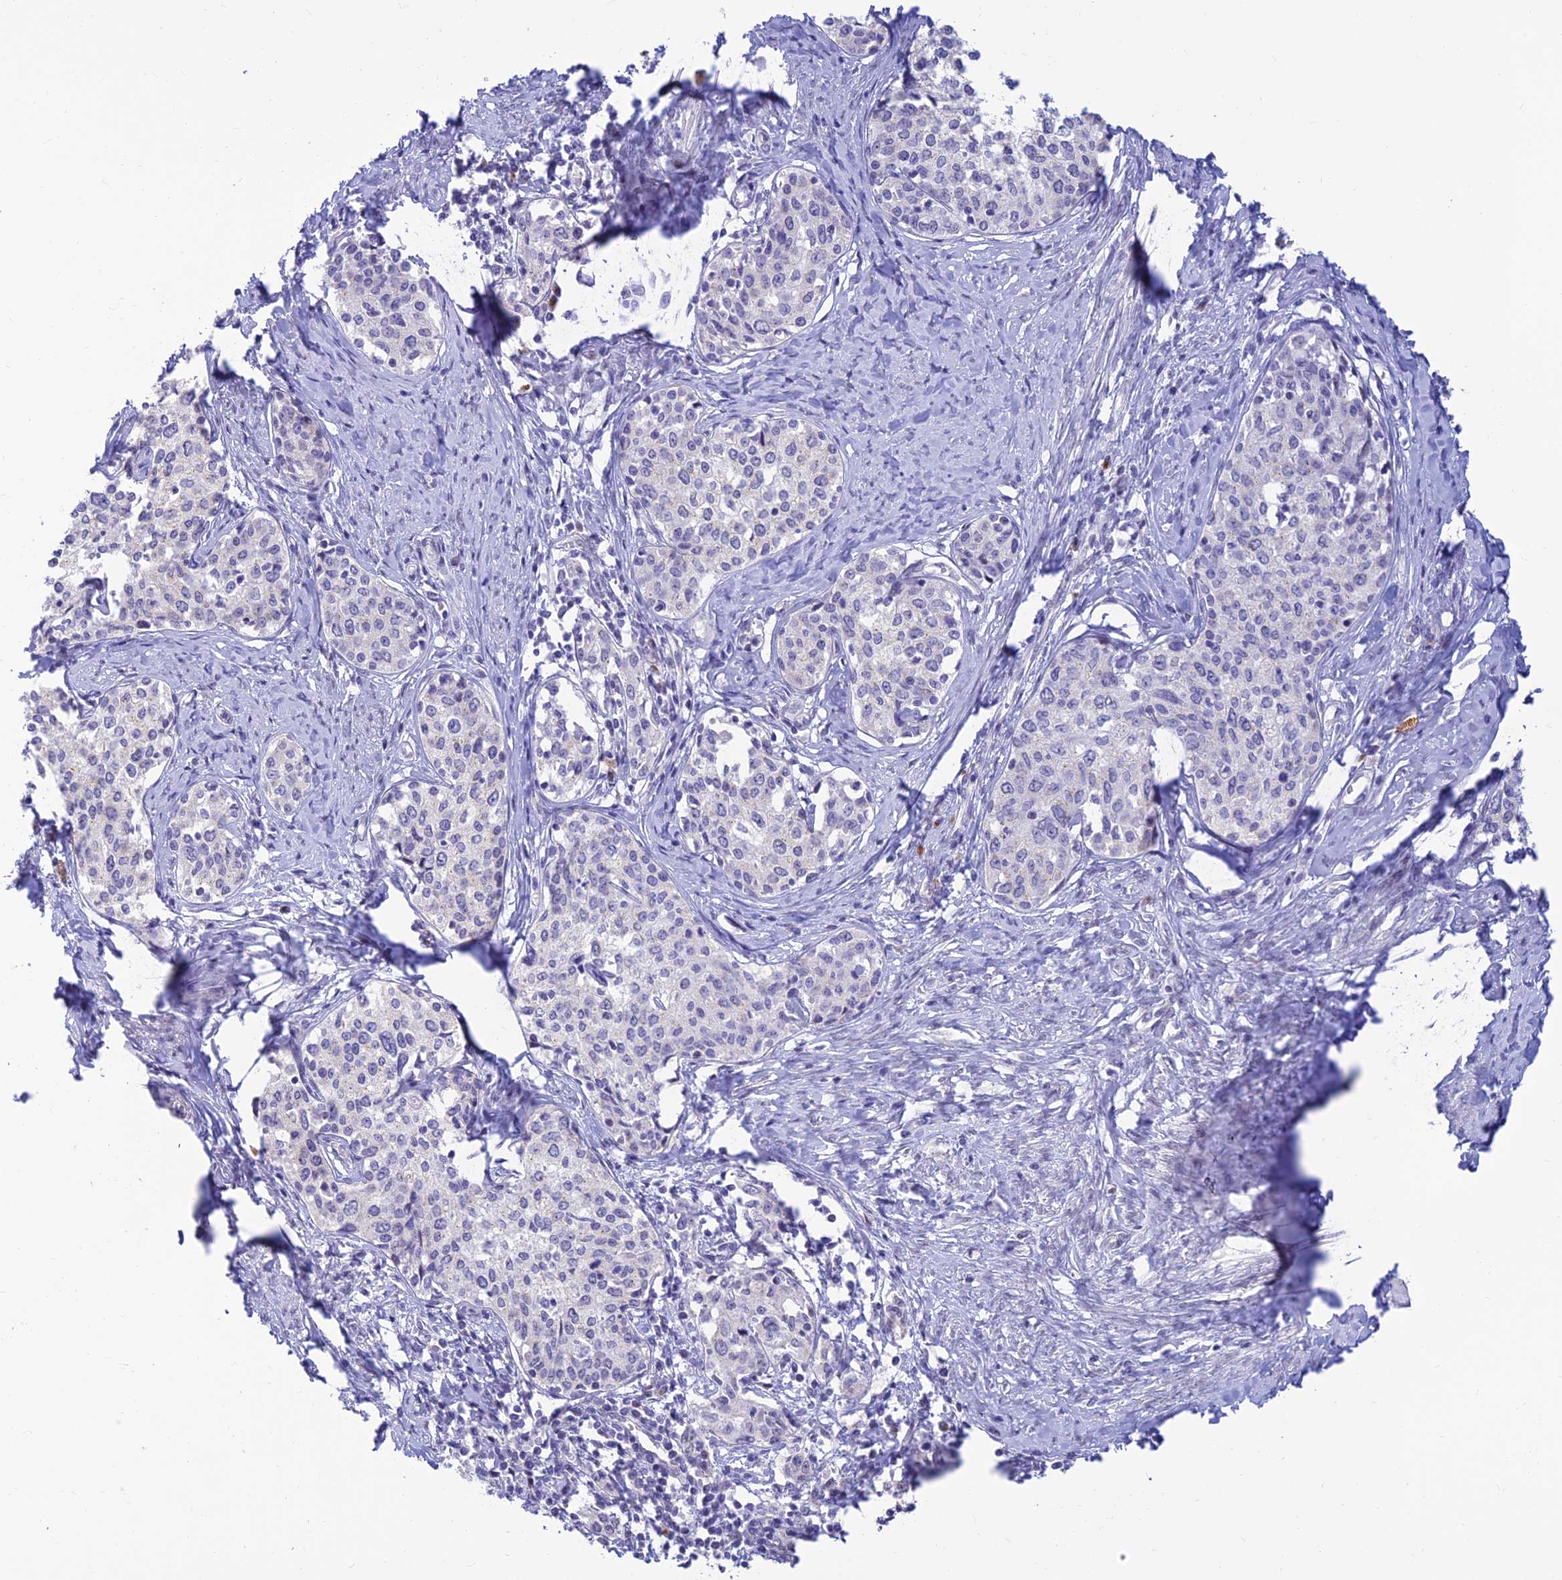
{"staining": {"intensity": "negative", "quantity": "none", "location": "none"}, "tissue": "cervical cancer", "cell_type": "Tumor cells", "image_type": "cancer", "snomed": [{"axis": "morphology", "description": "Squamous cell carcinoma, NOS"}, {"axis": "morphology", "description": "Adenocarcinoma, NOS"}, {"axis": "topography", "description": "Cervix"}], "caption": "Human cervical cancer stained for a protein using IHC reveals no positivity in tumor cells.", "gene": "INKA1", "patient": {"sex": "female", "age": 52}}